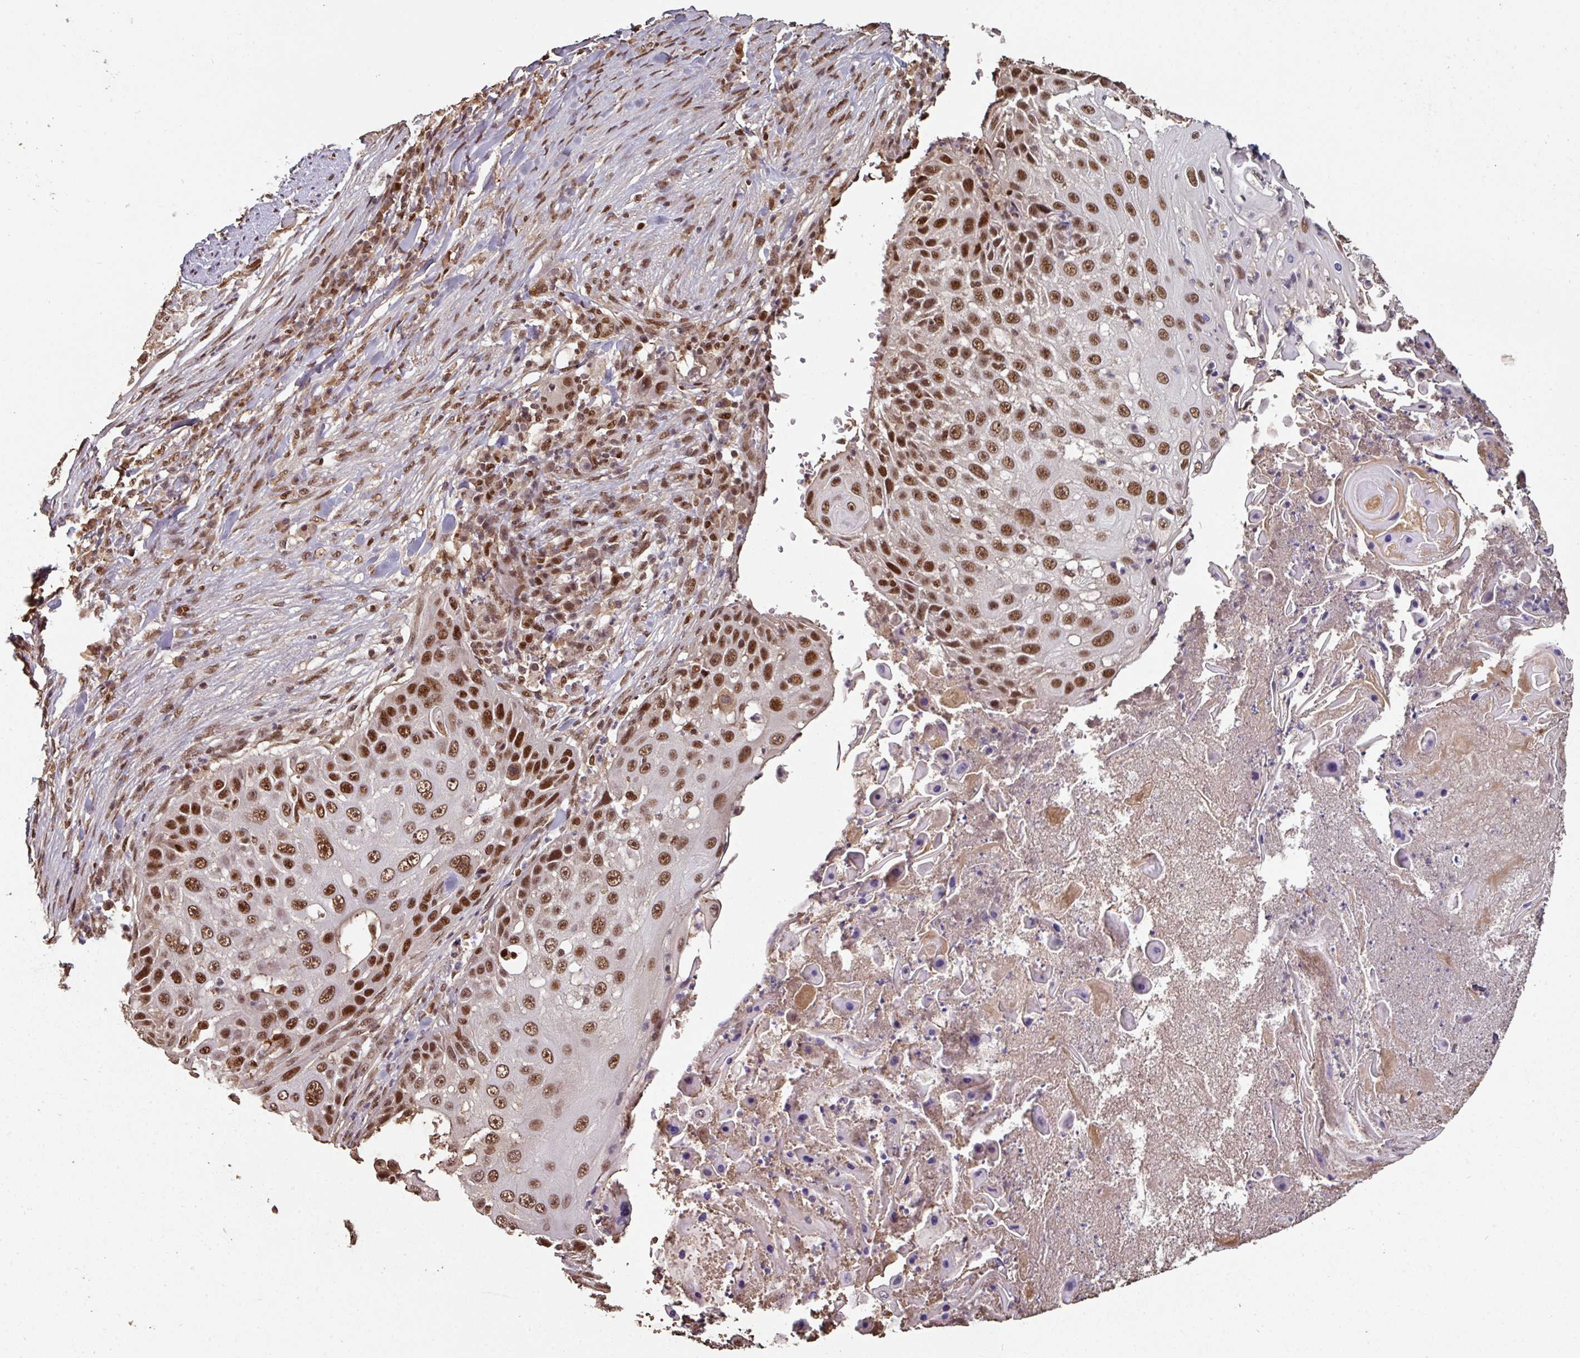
{"staining": {"intensity": "strong", "quantity": ">75%", "location": "nuclear"}, "tissue": "skin cancer", "cell_type": "Tumor cells", "image_type": "cancer", "snomed": [{"axis": "morphology", "description": "Squamous cell carcinoma, NOS"}, {"axis": "topography", "description": "Skin"}], "caption": "Squamous cell carcinoma (skin) stained for a protein (brown) demonstrates strong nuclear positive positivity in approximately >75% of tumor cells.", "gene": "POLD1", "patient": {"sex": "female", "age": 44}}